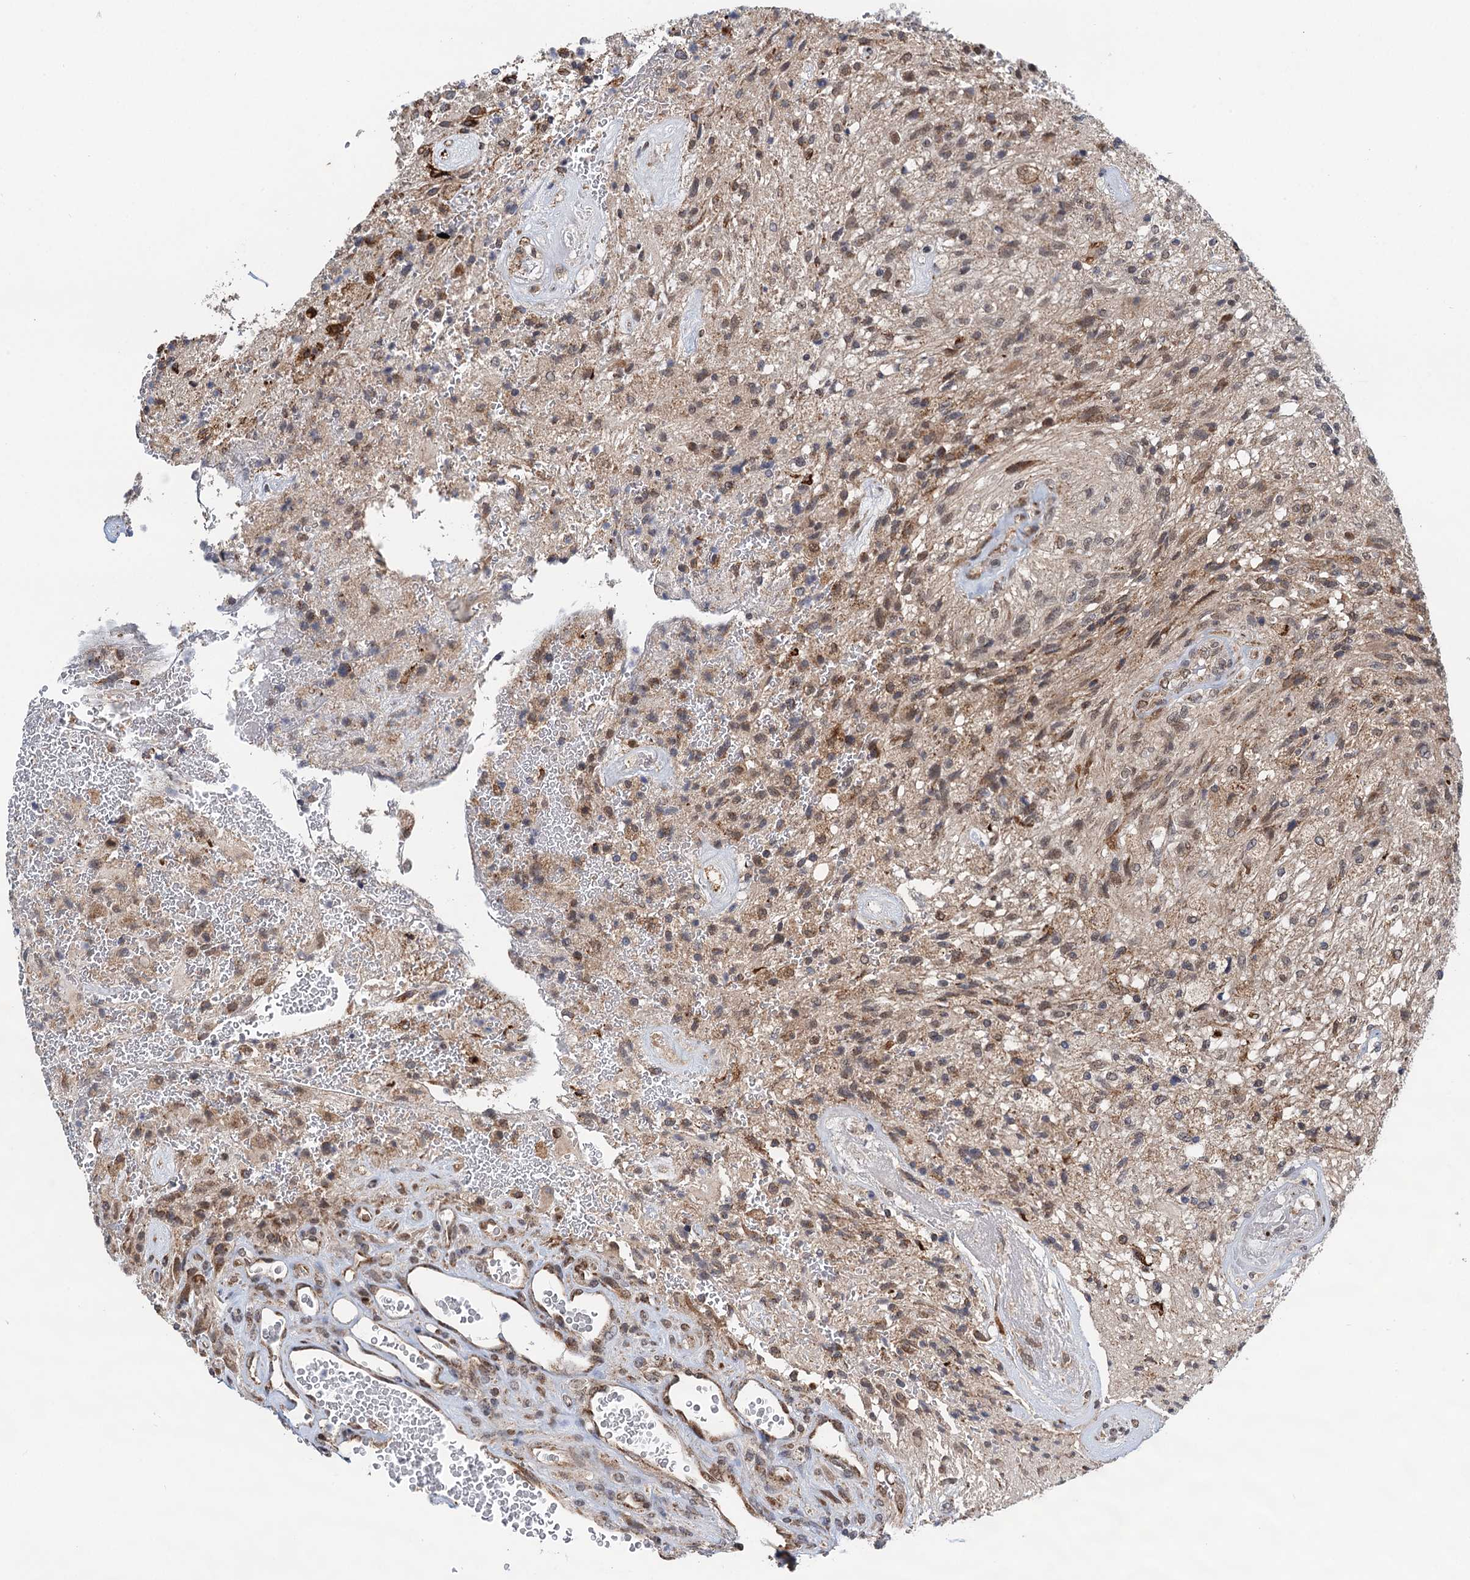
{"staining": {"intensity": "moderate", "quantity": "<25%", "location": "cytoplasmic/membranous"}, "tissue": "glioma", "cell_type": "Tumor cells", "image_type": "cancer", "snomed": [{"axis": "morphology", "description": "Glioma, malignant, High grade"}, {"axis": "topography", "description": "Brain"}], "caption": "IHC image of neoplastic tissue: human malignant glioma (high-grade) stained using IHC shows low levels of moderate protein expression localized specifically in the cytoplasmic/membranous of tumor cells, appearing as a cytoplasmic/membranous brown color.", "gene": "CMPK2", "patient": {"sex": "male", "age": 56}}